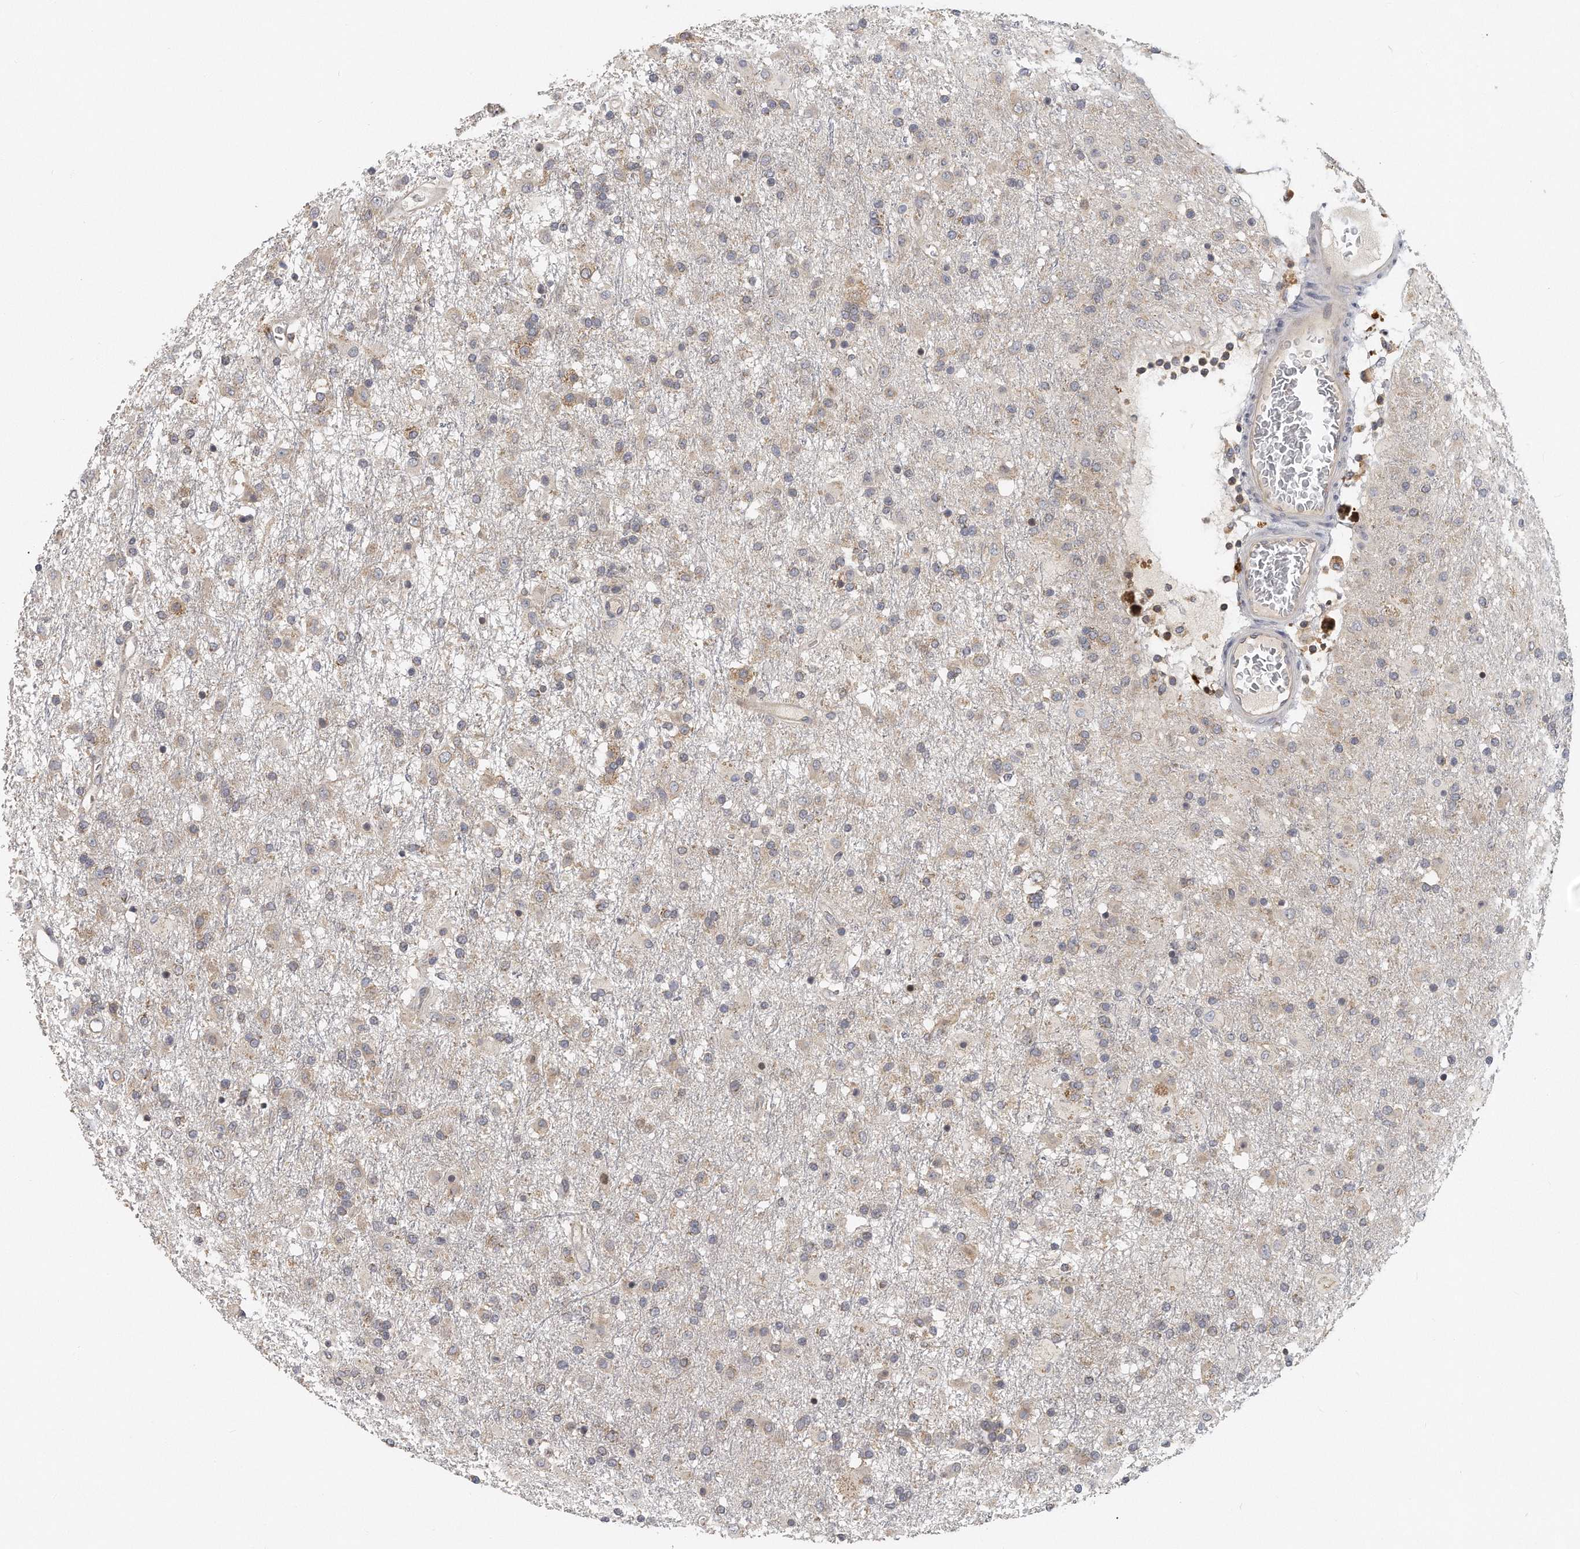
{"staining": {"intensity": "negative", "quantity": "none", "location": "none"}, "tissue": "glioma", "cell_type": "Tumor cells", "image_type": "cancer", "snomed": [{"axis": "morphology", "description": "Glioma, malignant, Low grade"}, {"axis": "topography", "description": "Brain"}], "caption": "Glioma was stained to show a protein in brown. There is no significant positivity in tumor cells. (DAB immunohistochemistry with hematoxylin counter stain).", "gene": "EIF3I", "patient": {"sex": "male", "age": 65}}